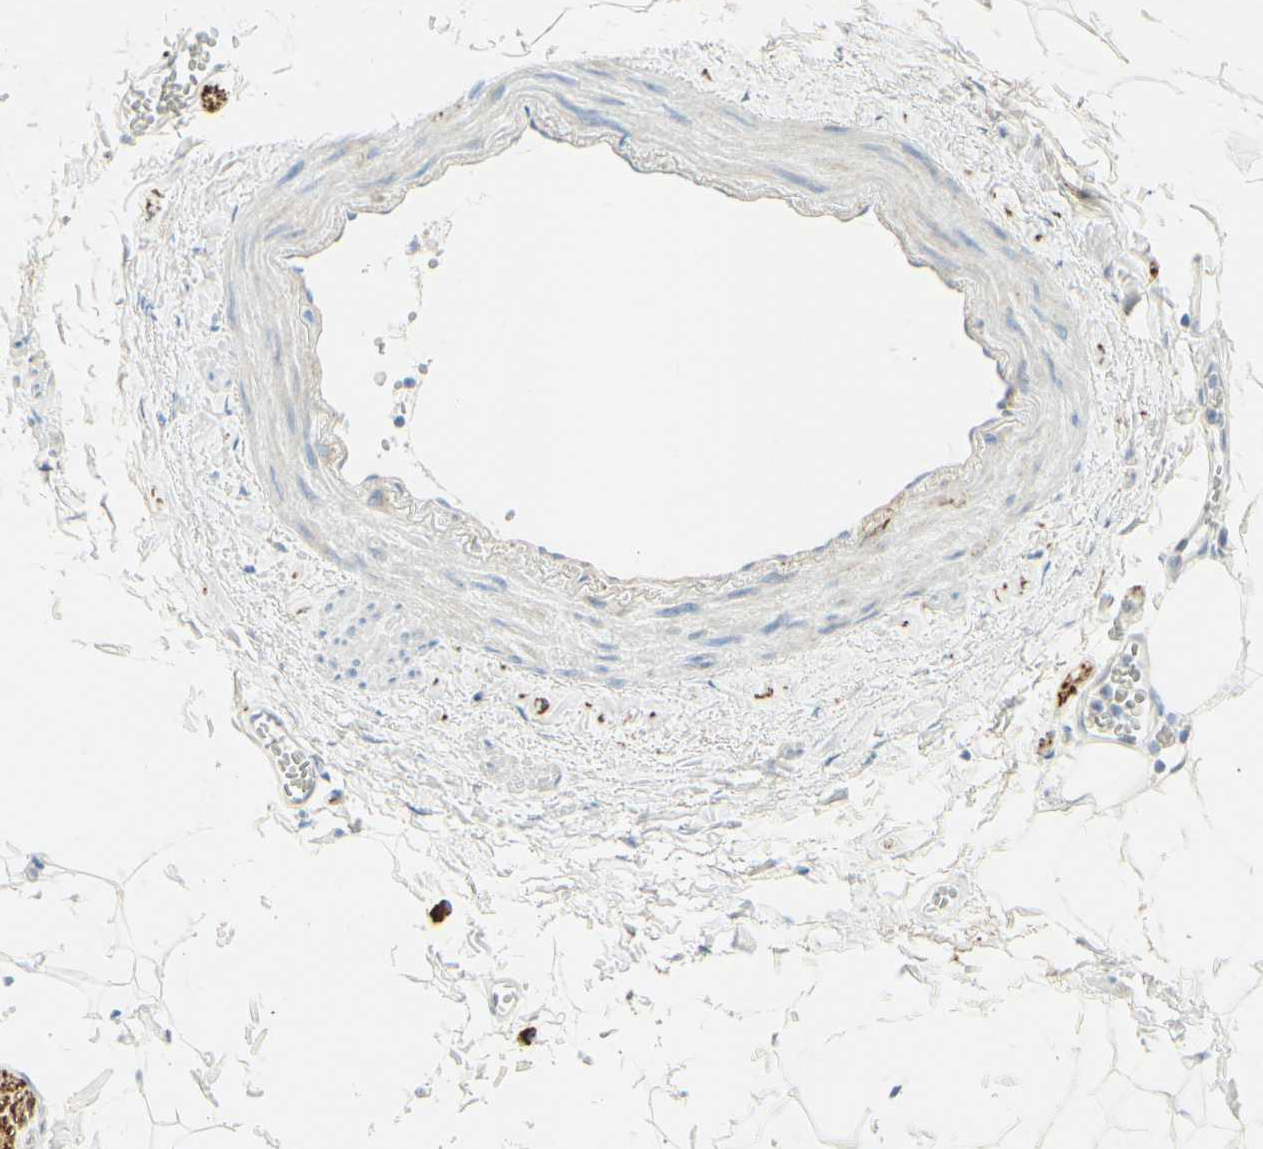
{"staining": {"intensity": "negative", "quantity": "none", "location": "none"}, "tissue": "adipose tissue", "cell_type": "Adipocytes", "image_type": "normal", "snomed": [{"axis": "morphology", "description": "Normal tissue, NOS"}, {"axis": "topography", "description": "Adipose tissue"}, {"axis": "topography", "description": "Peripheral nerve tissue"}], "caption": "High power microscopy histopathology image of an immunohistochemistry histopathology image of benign adipose tissue, revealing no significant expression in adipocytes.", "gene": "ALCAM", "patient": {"sex": "male", "age": 52}}